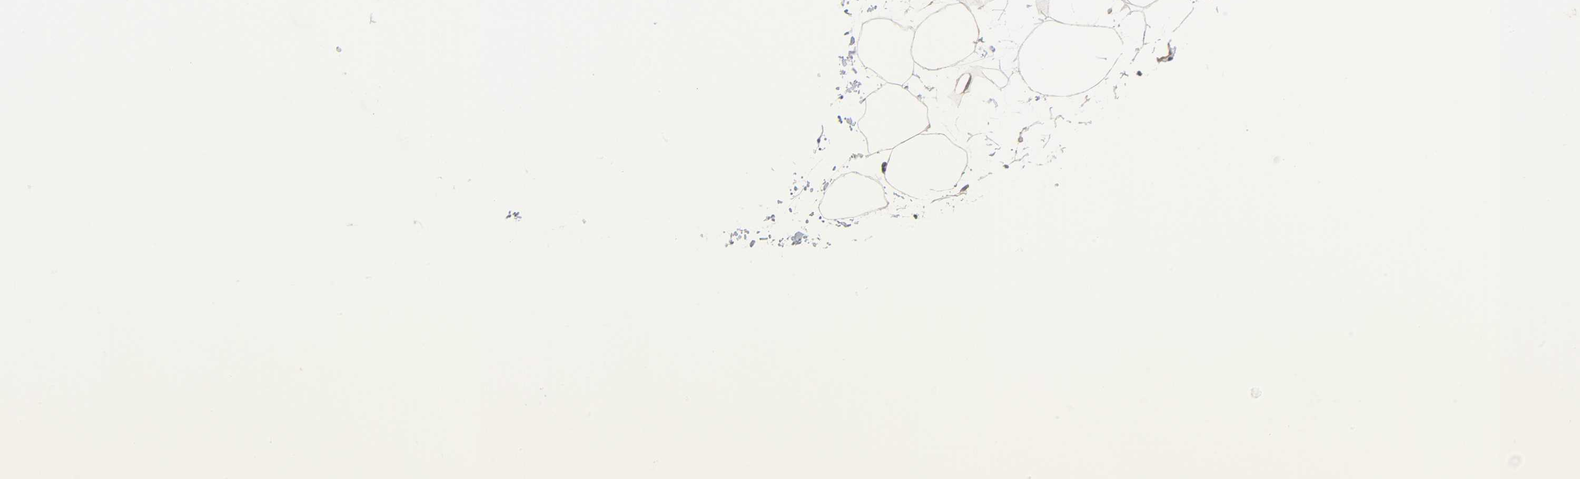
{"staining": {"intensity": "moderate", "quantity": "<25%", "location": "cytoplasmic/membranous"}, "tissue": "adipose tissue", "cell_type": "Adipocytes", "image_type": "normal", "snomed": [{"axis": "morphology", "description": "Normal tissue, NOS"}, {"axis": "topography", "description": "Breast"}], "caption": "IHC (DAB (3,3'-diaminobenzidine)) staining of benign adipose tissue demonstrates moderate cytoplasmic/membranous protein expression in about <25% of adipocytes.", "gene": "HDLBP", "patient": {"sex": "female", "age": 22}}